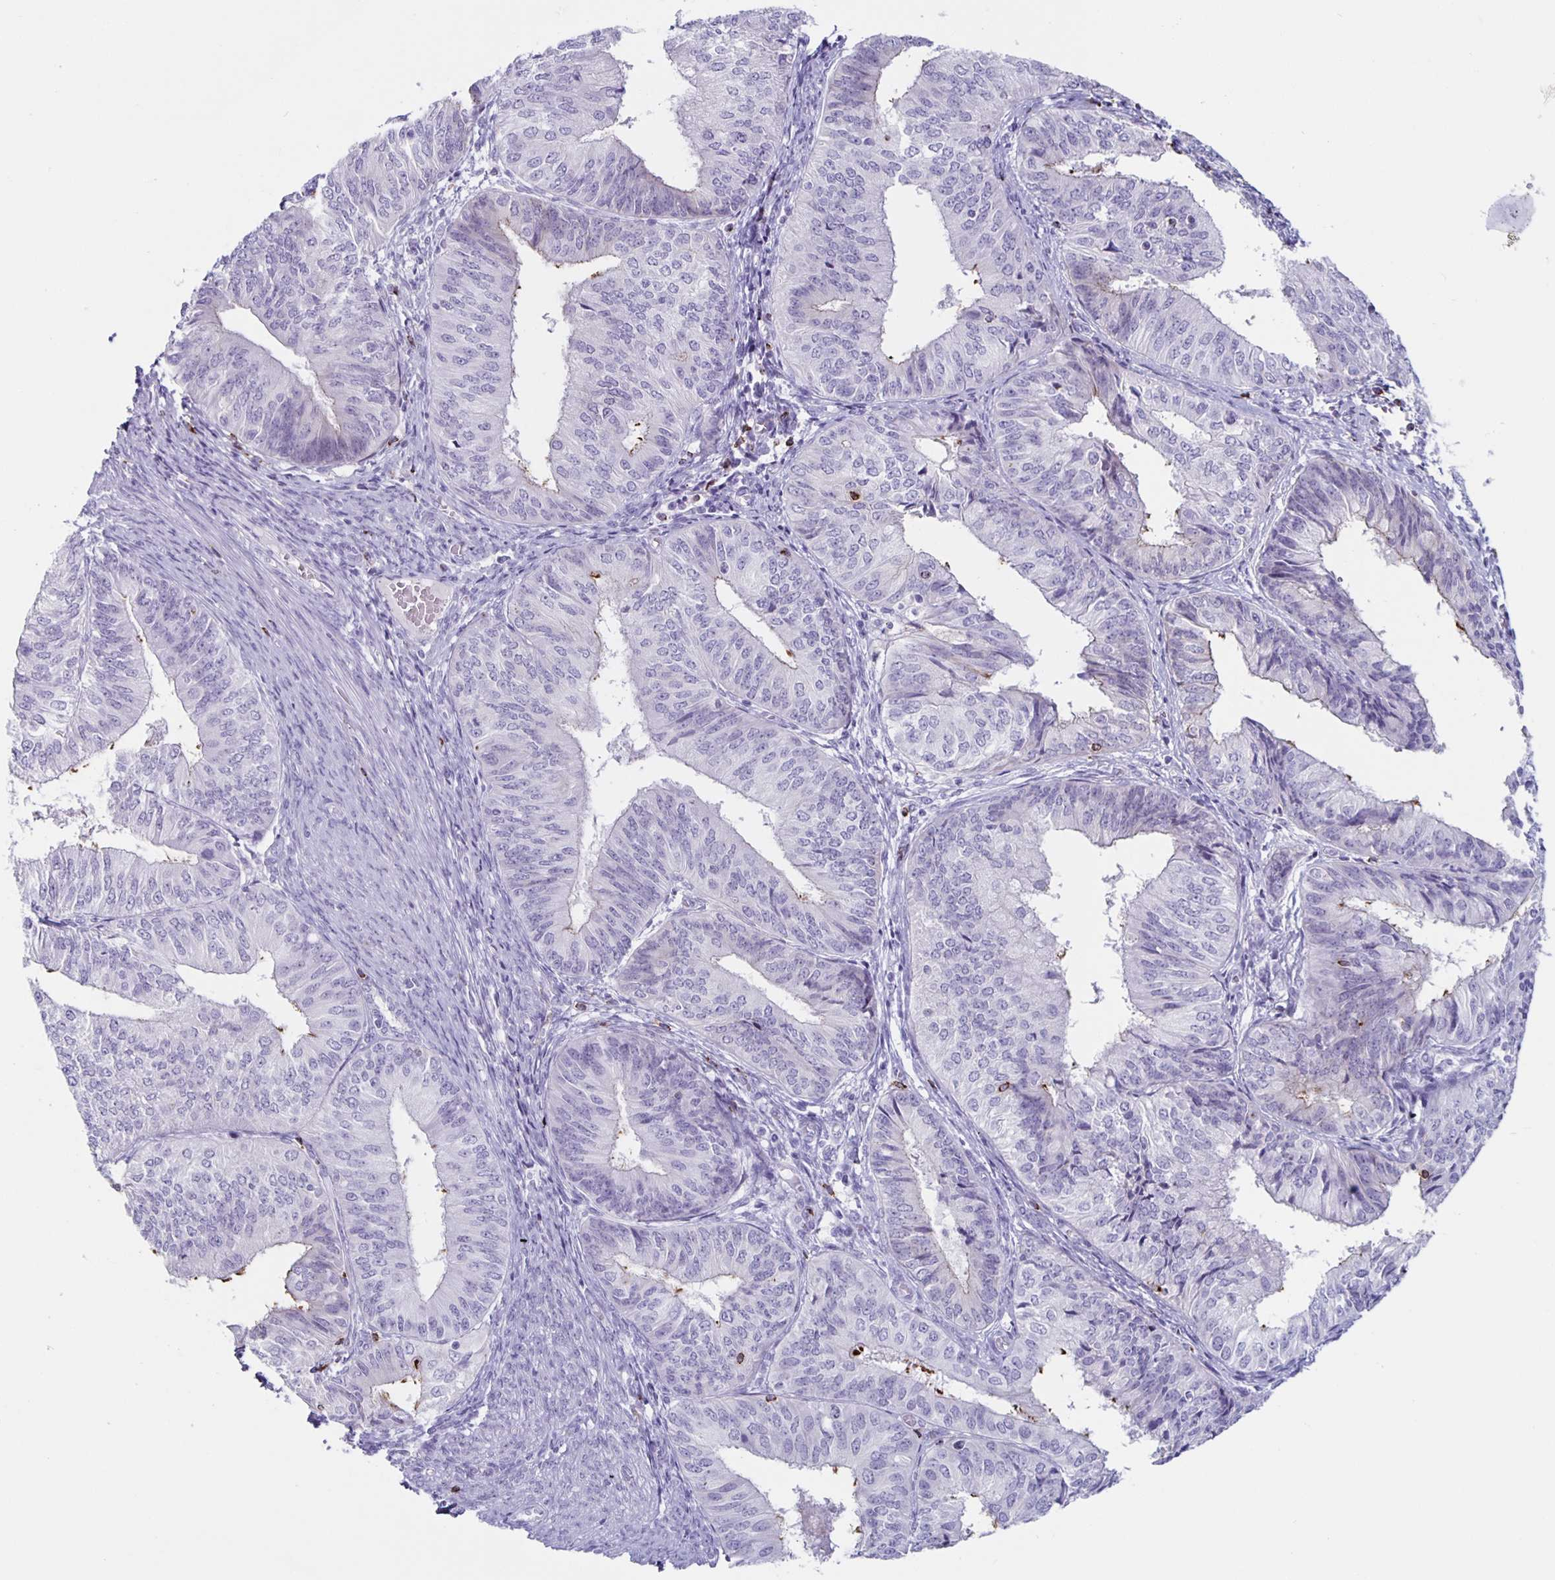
{"staining": {"intensity": "negative", "quantity": "none", "location": "none"}, "tissue": "endometrial cancer", "cell_type": "Tumor cells", "image_type": "cancer", "snomed": [{"axis": "morphology", "description": "Adenocarcinoma, NOS"}, {"axis": "topography", "description": "Endometrium"}], "caption": "IHC histopathology image of neoplastic tissue: endometrial adenocarcinoma stained with DAB (3,3'-diaminobenzidine) shows no significant protein positivity in tumor cells.", "gene": "GZMK", "patient": {"sex": "female", "age": 58}}